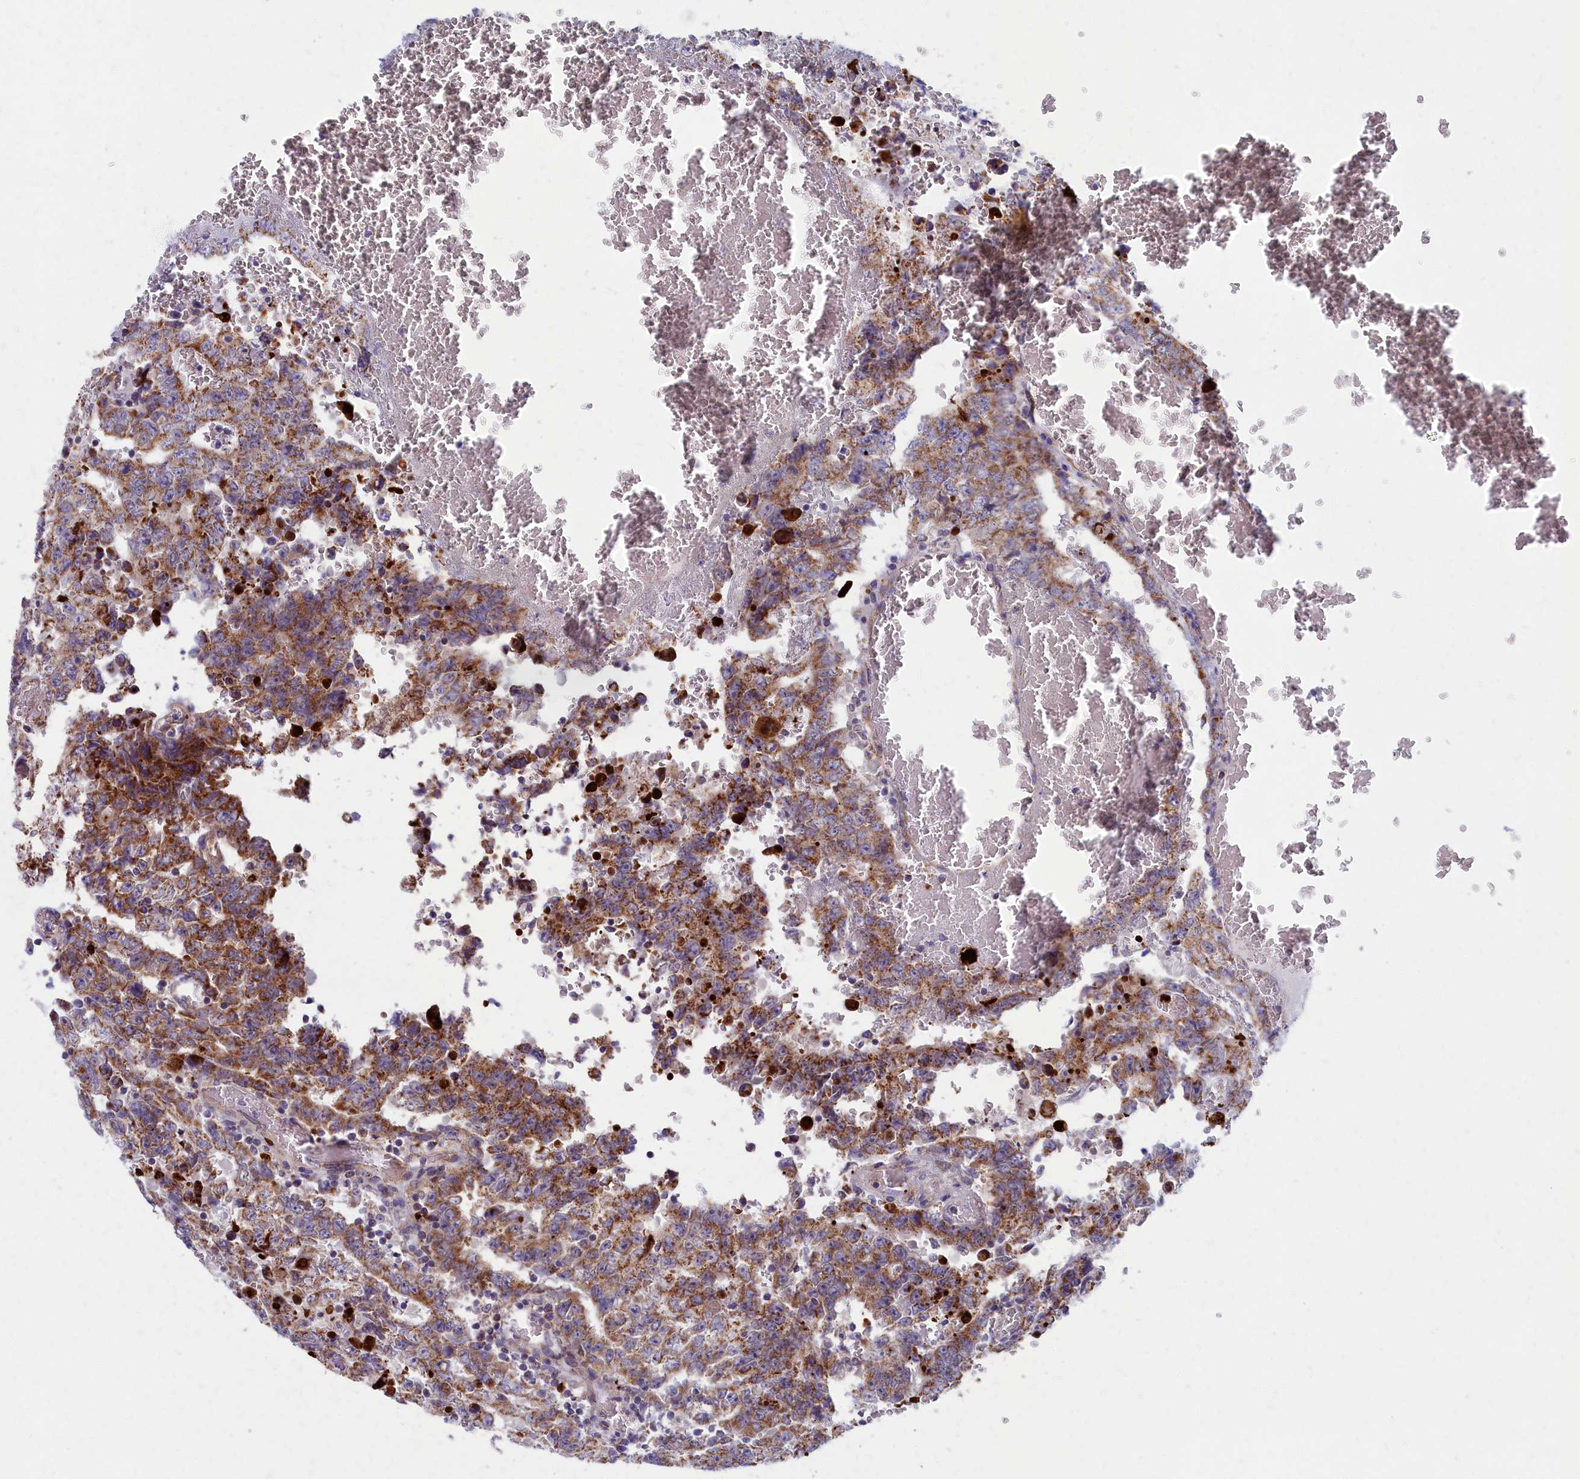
{"staining": {"intensity": "moderate", "quantity": ">75%", "location": "cytoplasmic/membranous"}, "tissue": "testis cancer", "cell_type": "Tumor cells", "image_type": "cancer", "snomed": [{"axis": "morphology", "description": "Carcinoma, Embryonal, NOS"}, {"axis": "topography", "description": "Testis"}], "caption": "Moderate cytoplasmic/membranous positivity is seen in approximately >75% of tumor cells in embryonal carcinoma (testis).", "gene": "MRPS25", "patient": {"sex": "male", "age": 26}}